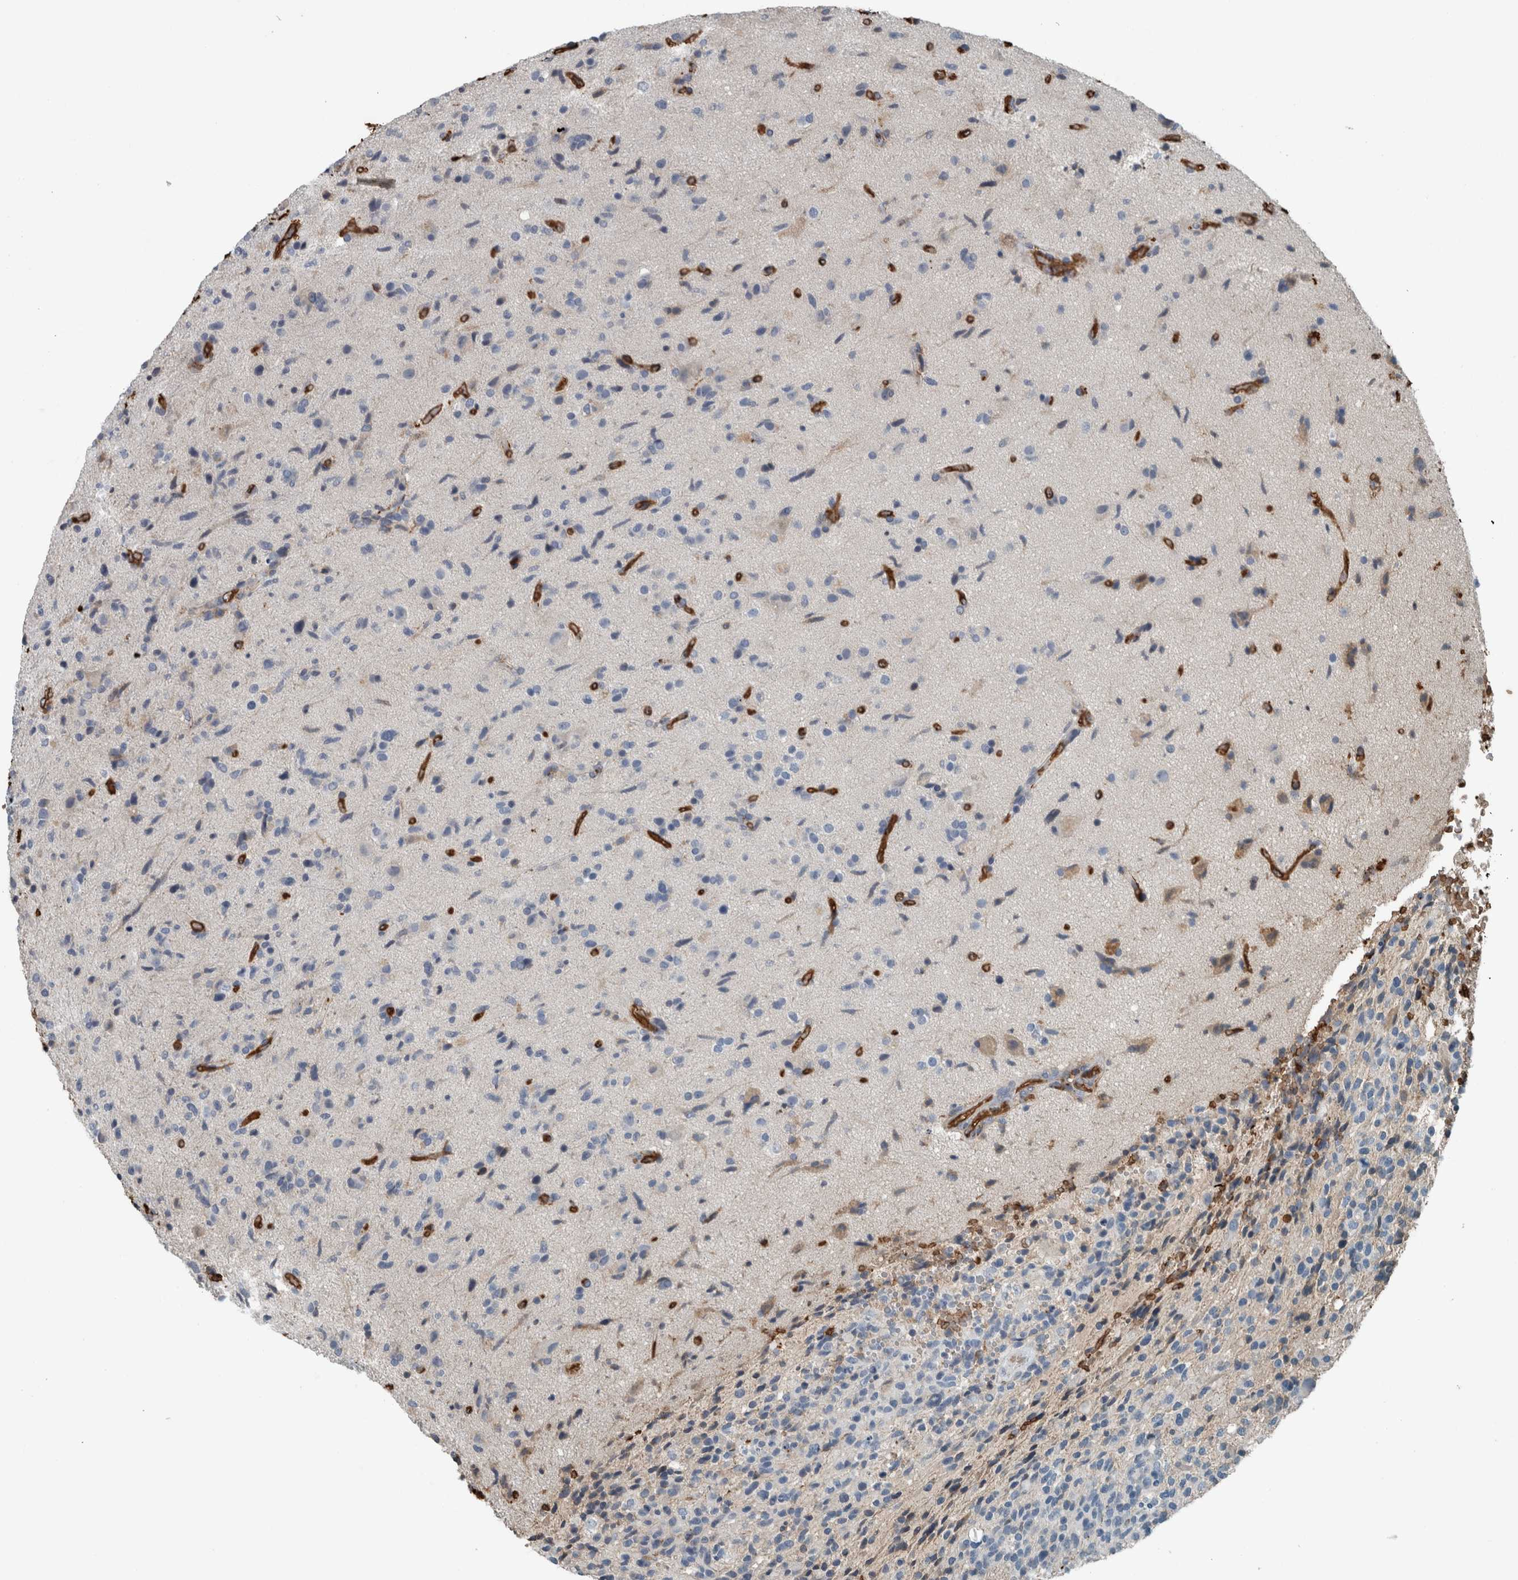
{"staining": {"intensity": "negative", "quantity": "none", "location": "none"}, "tissue": "glioma", "cell_type": "Tumor cells", "image_type": "cancer", "snomed": [{"axis": "morphology", "description": "Glioma, malignant, High grade"}, {"axis": "topography", "description": "Brain"}], "caption": "Immunohistochemistry image of neoplastic tissue: human malignant high-grade glioma stained with DAB reveals no significant protein positivity in tumor cells. (DAB (3,3'-diaminobenzidine) immunohistochemistry (IHC), high magnification).", "gene": "LBP", "patient": {"sex": "male", "age": 72}}